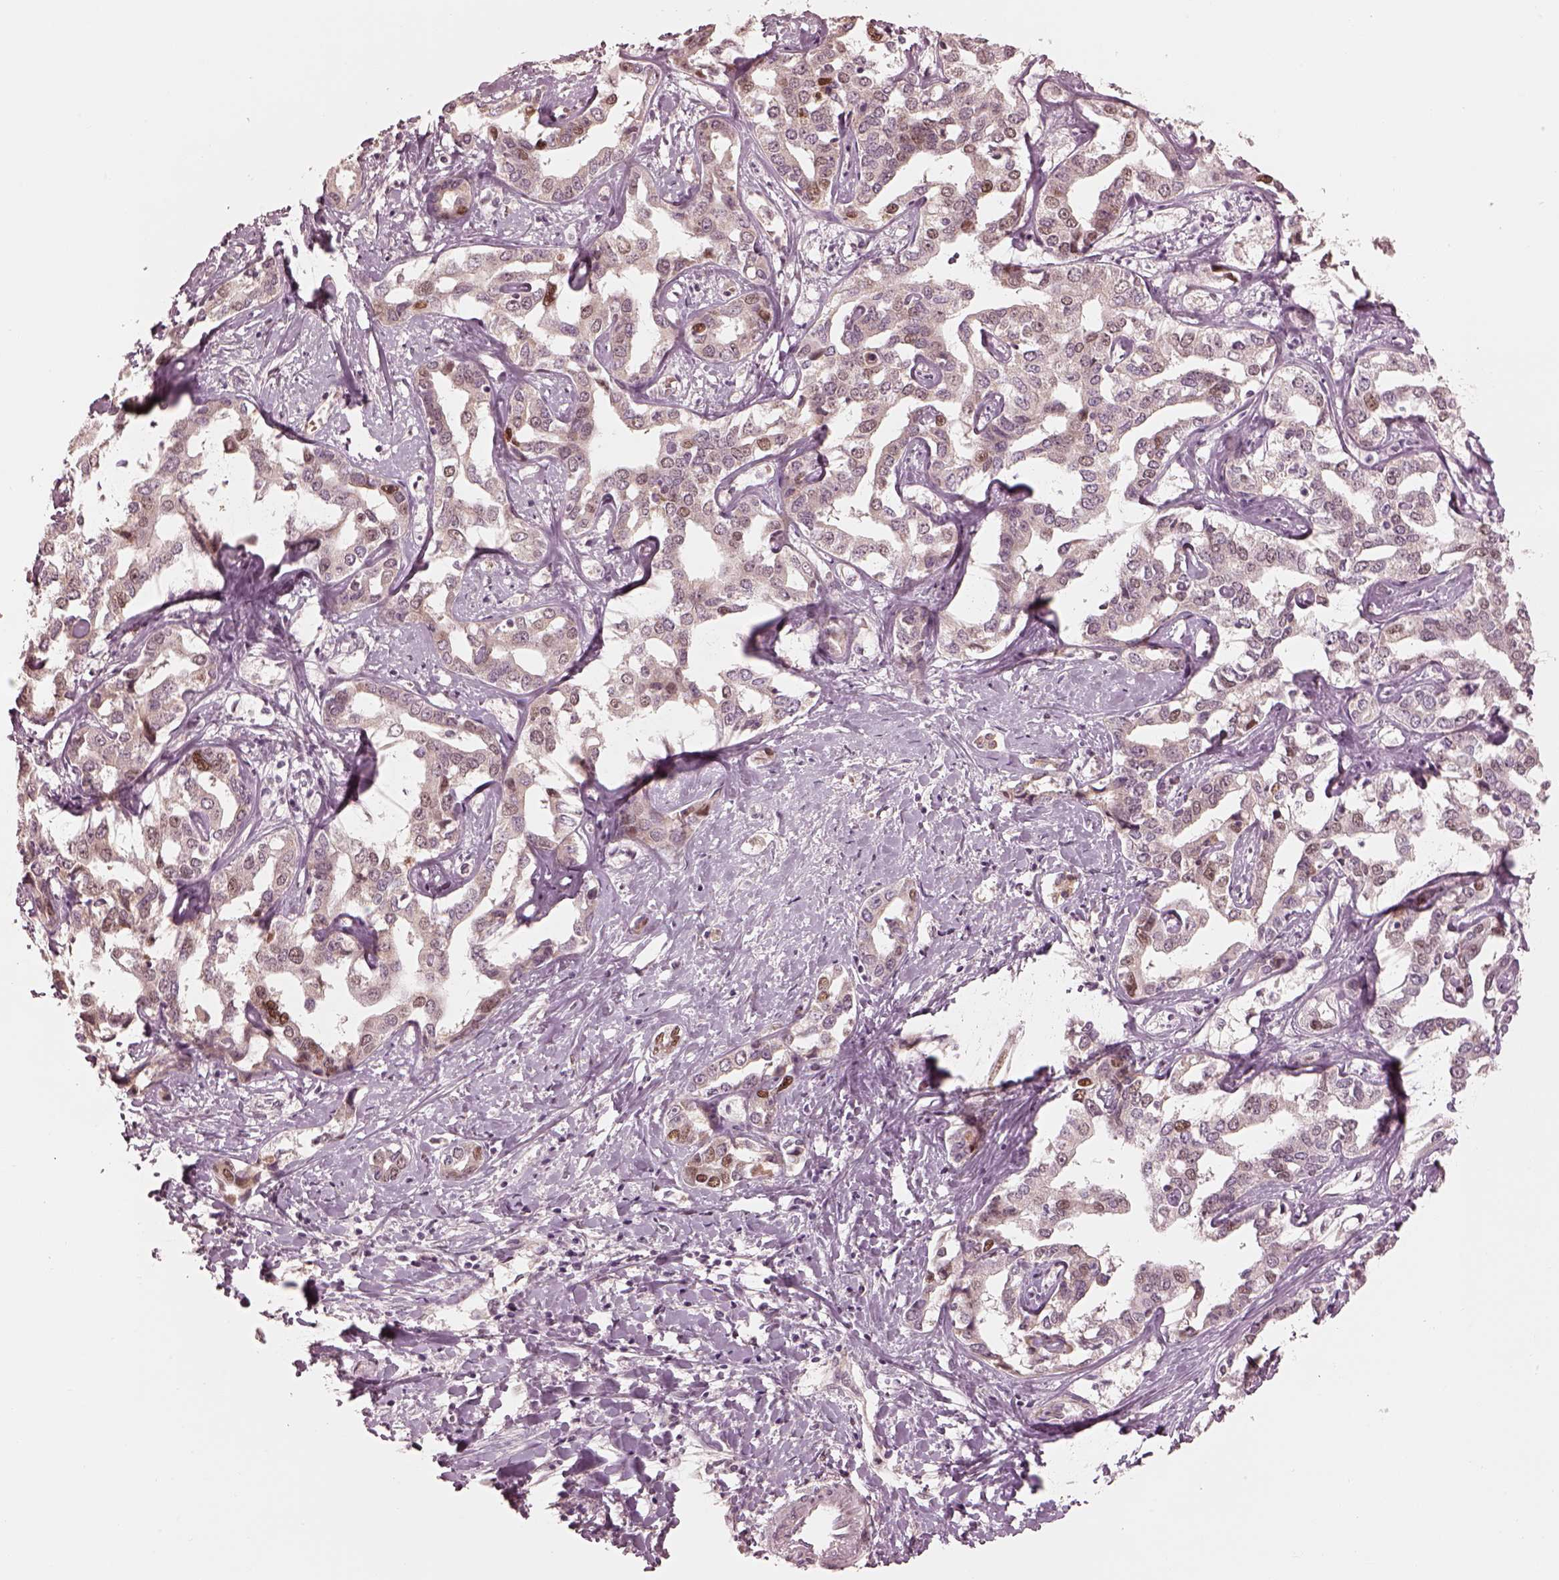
{"staining": {"intensity": "weak", "quantity": "<25%", "location": "nuclear"}, "tissue": "liver cancer", "cell_type": "Tumor cells", "image_type": "cancer", "snomed": [{"axis": "morphology", "description": "Cholangiocarcinoma"}, {"axis": "topography", "description": "Liver"}], "caption": "Cholangiocarcinoma (liver) was stained to show a protein in brown. There is no significant staining in tumor cells. (IHC, brightfield microscopy, high magnification).", "gene": "IQCB1", "patient": {"sex": "male", "age": 59}}